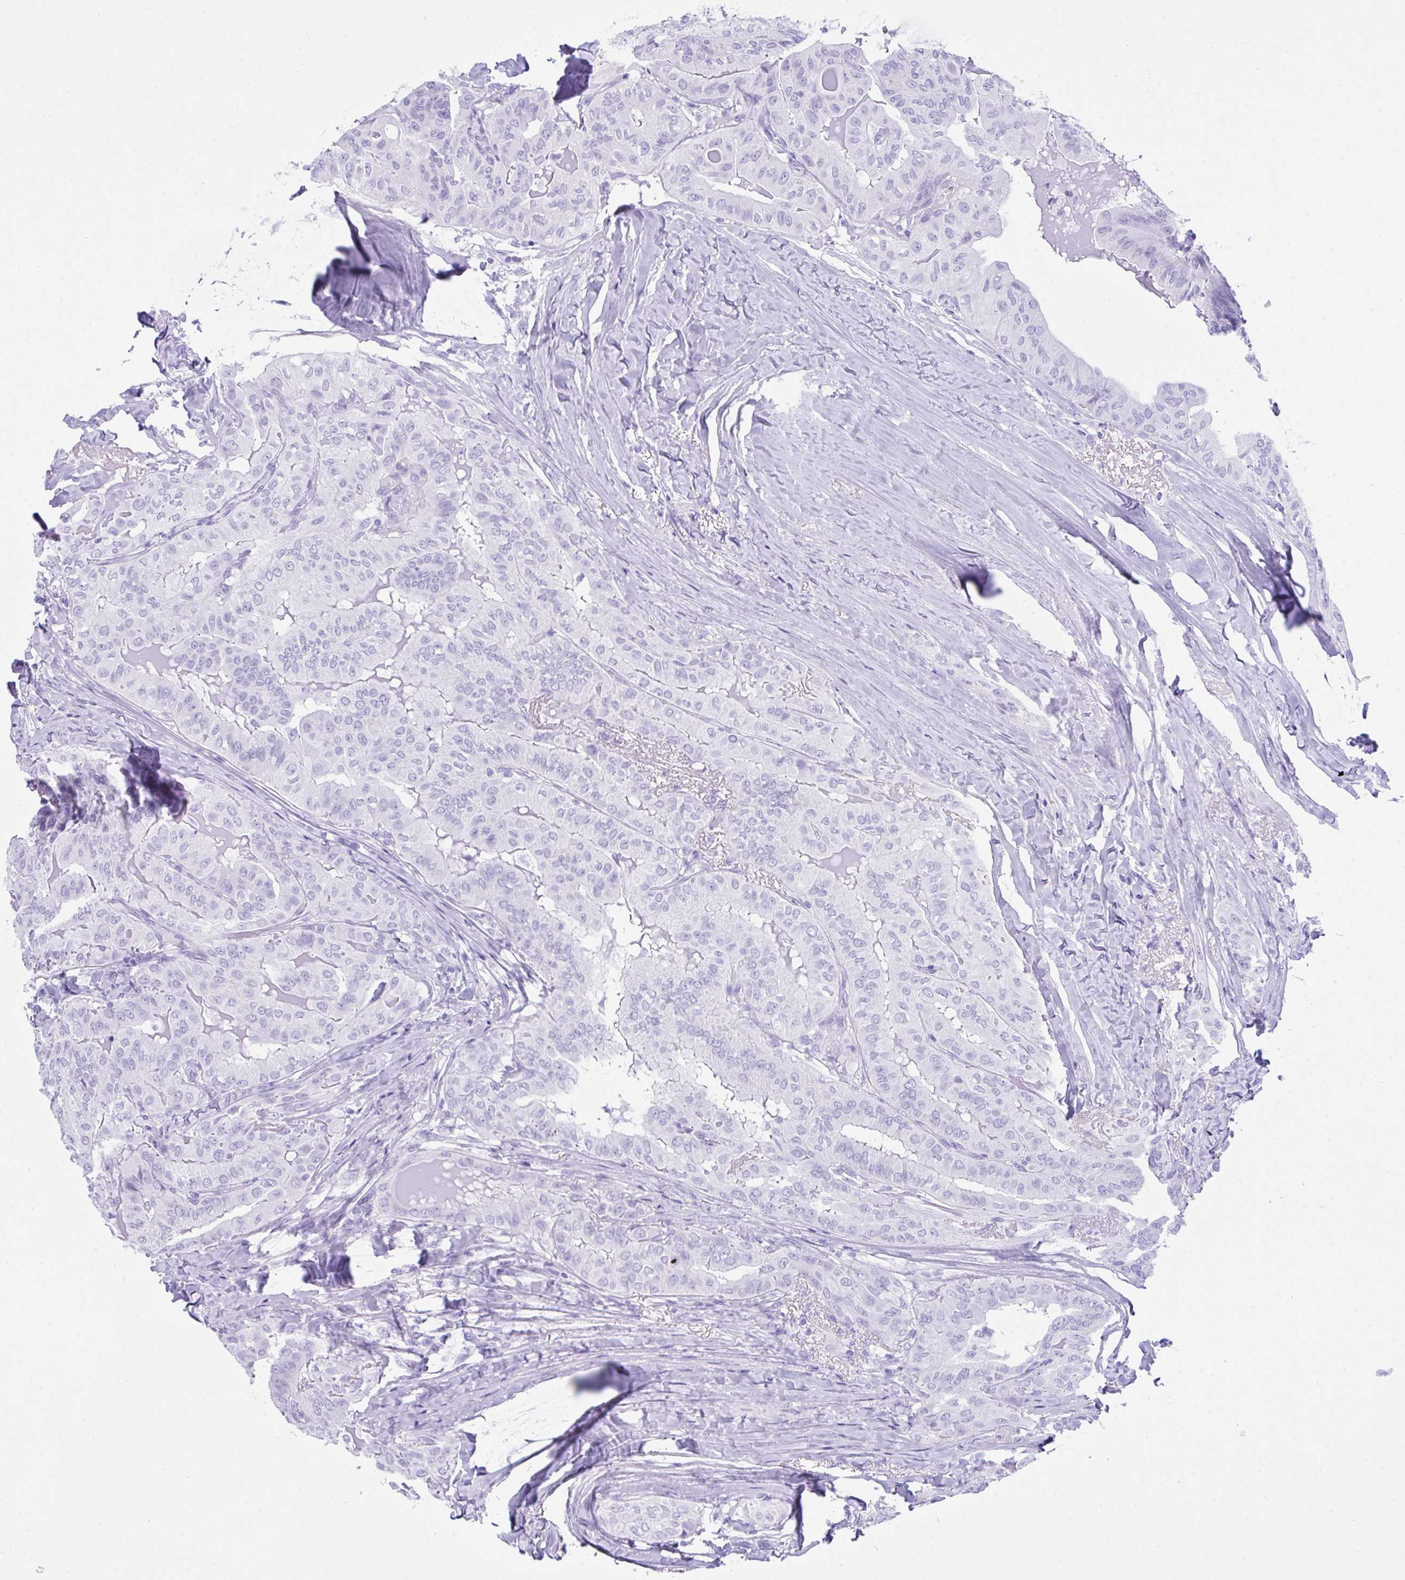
{"staining": {"intensity": "negative", "quantity": "none", "location": "none"}, "tissue": "thyroid cancer", "cell_type": "Tumor cells", "image_type": "cancer", "snomed": [{"axis": "morphology", "description": "Papillary adenocarcinoma, NOS"}, {"axis": "topography", "description": "Thyroid gland"}], "caption": "Immunohistochemistry micrograph of neoplastic tissue: thyroid cancer (papillary adenocarcinoma) stained with DAB (3,3'-diaminobenzidine) exhibits no significant protein expression in tumor cells.", "gene": "LGALS4", "patient": {"sex": "female", "age": 68}}